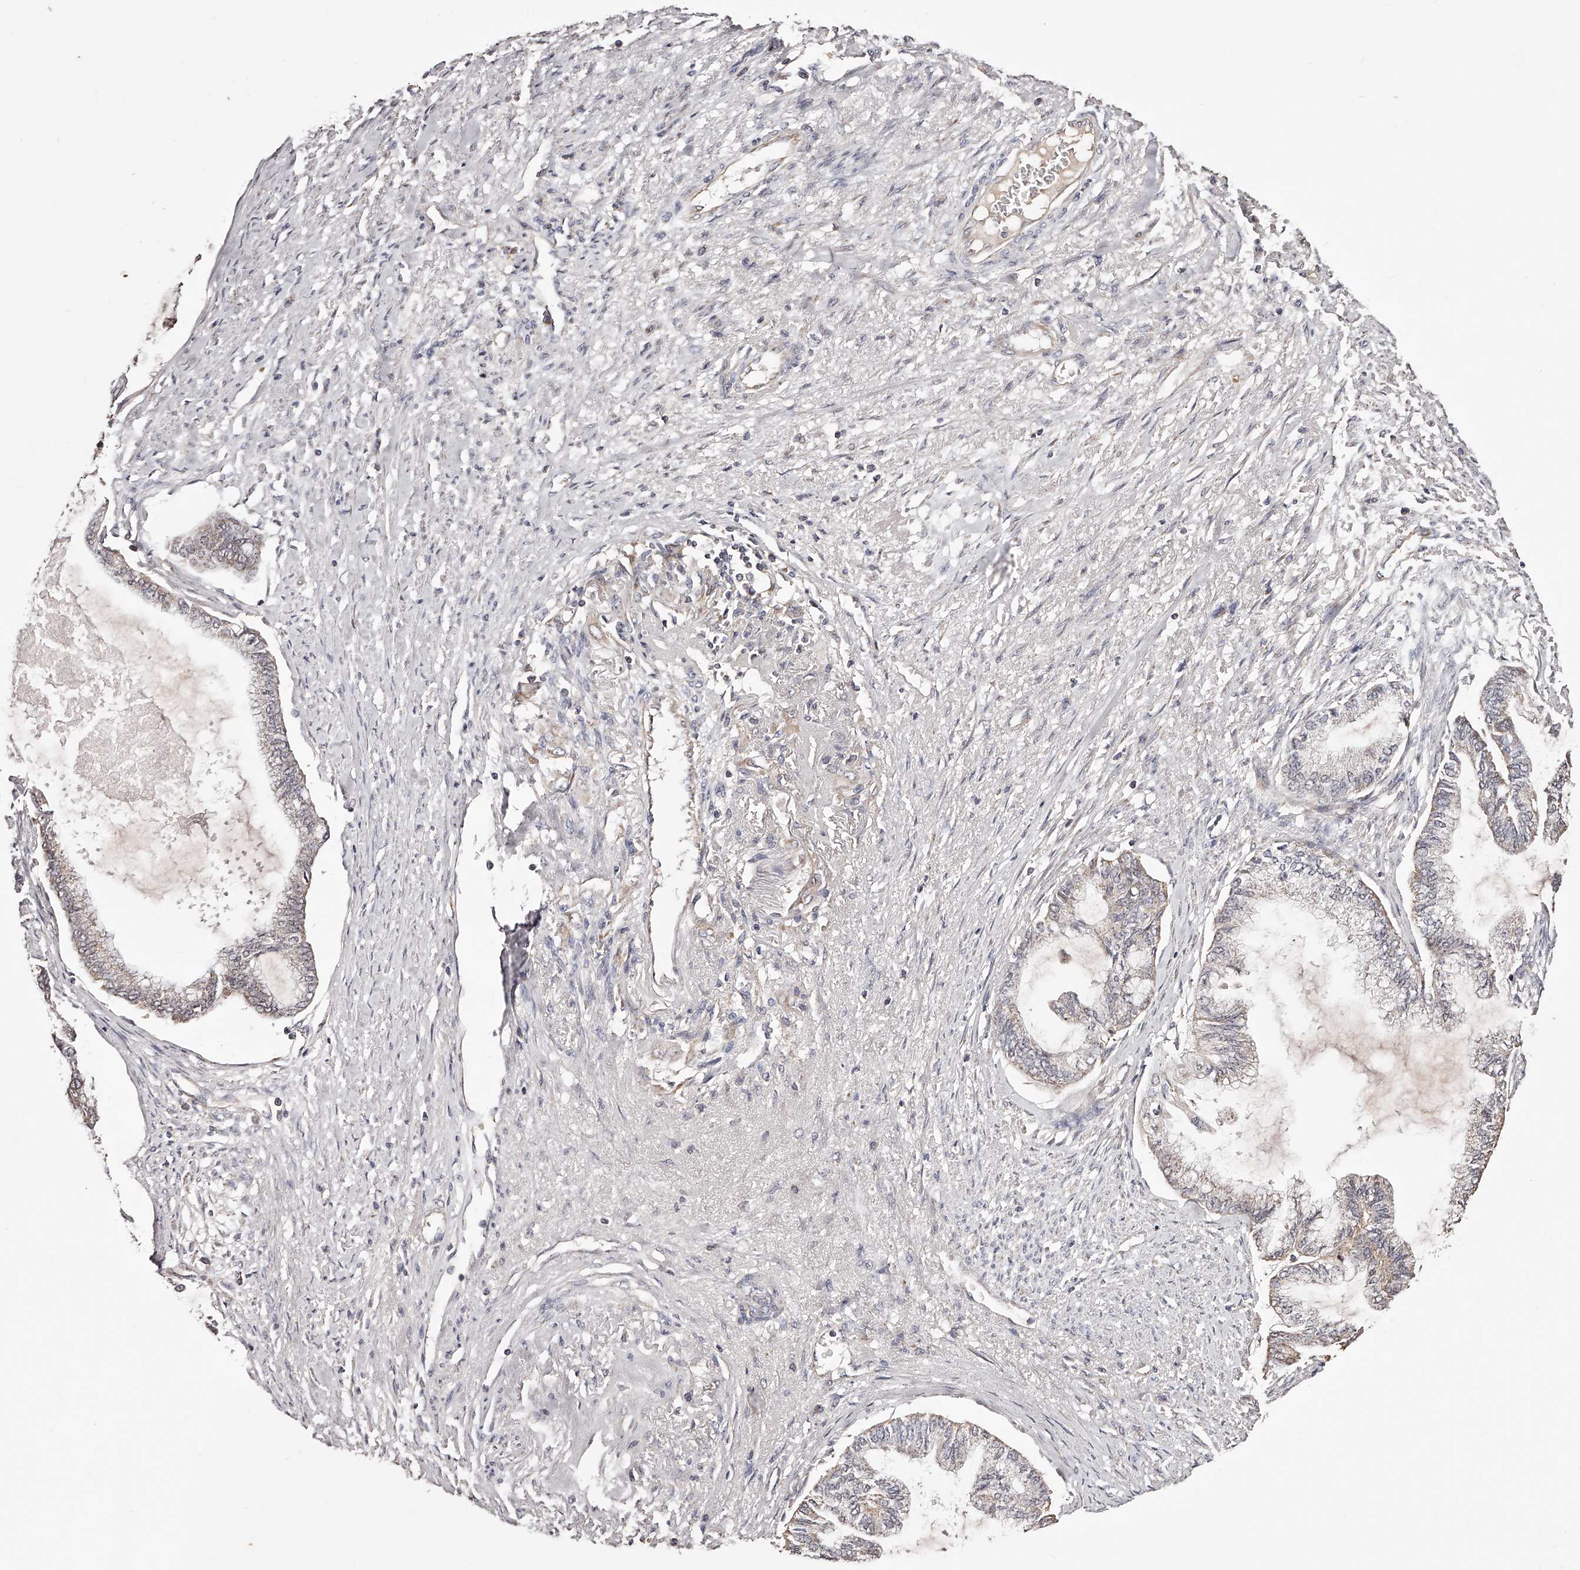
{"staining": {"intensity": "weak", "quantity": "<25%", "location": "cytoplasmic/membranous"}, "tissue": "endometrial cancer", "cell_type": "Tumor cells", "image_type": "cancer", "snomed": [{"axis": "morphology", "description": "Adenocarcinoma, NOS"}, {"axis": "topography", "description": "Endometrium"}], "caption": "Tumor cells are negative for protein expression in human endometrial adenocarcinoma.", "gene": "USP21", "patient": {"sex": "female", "age": 86}}